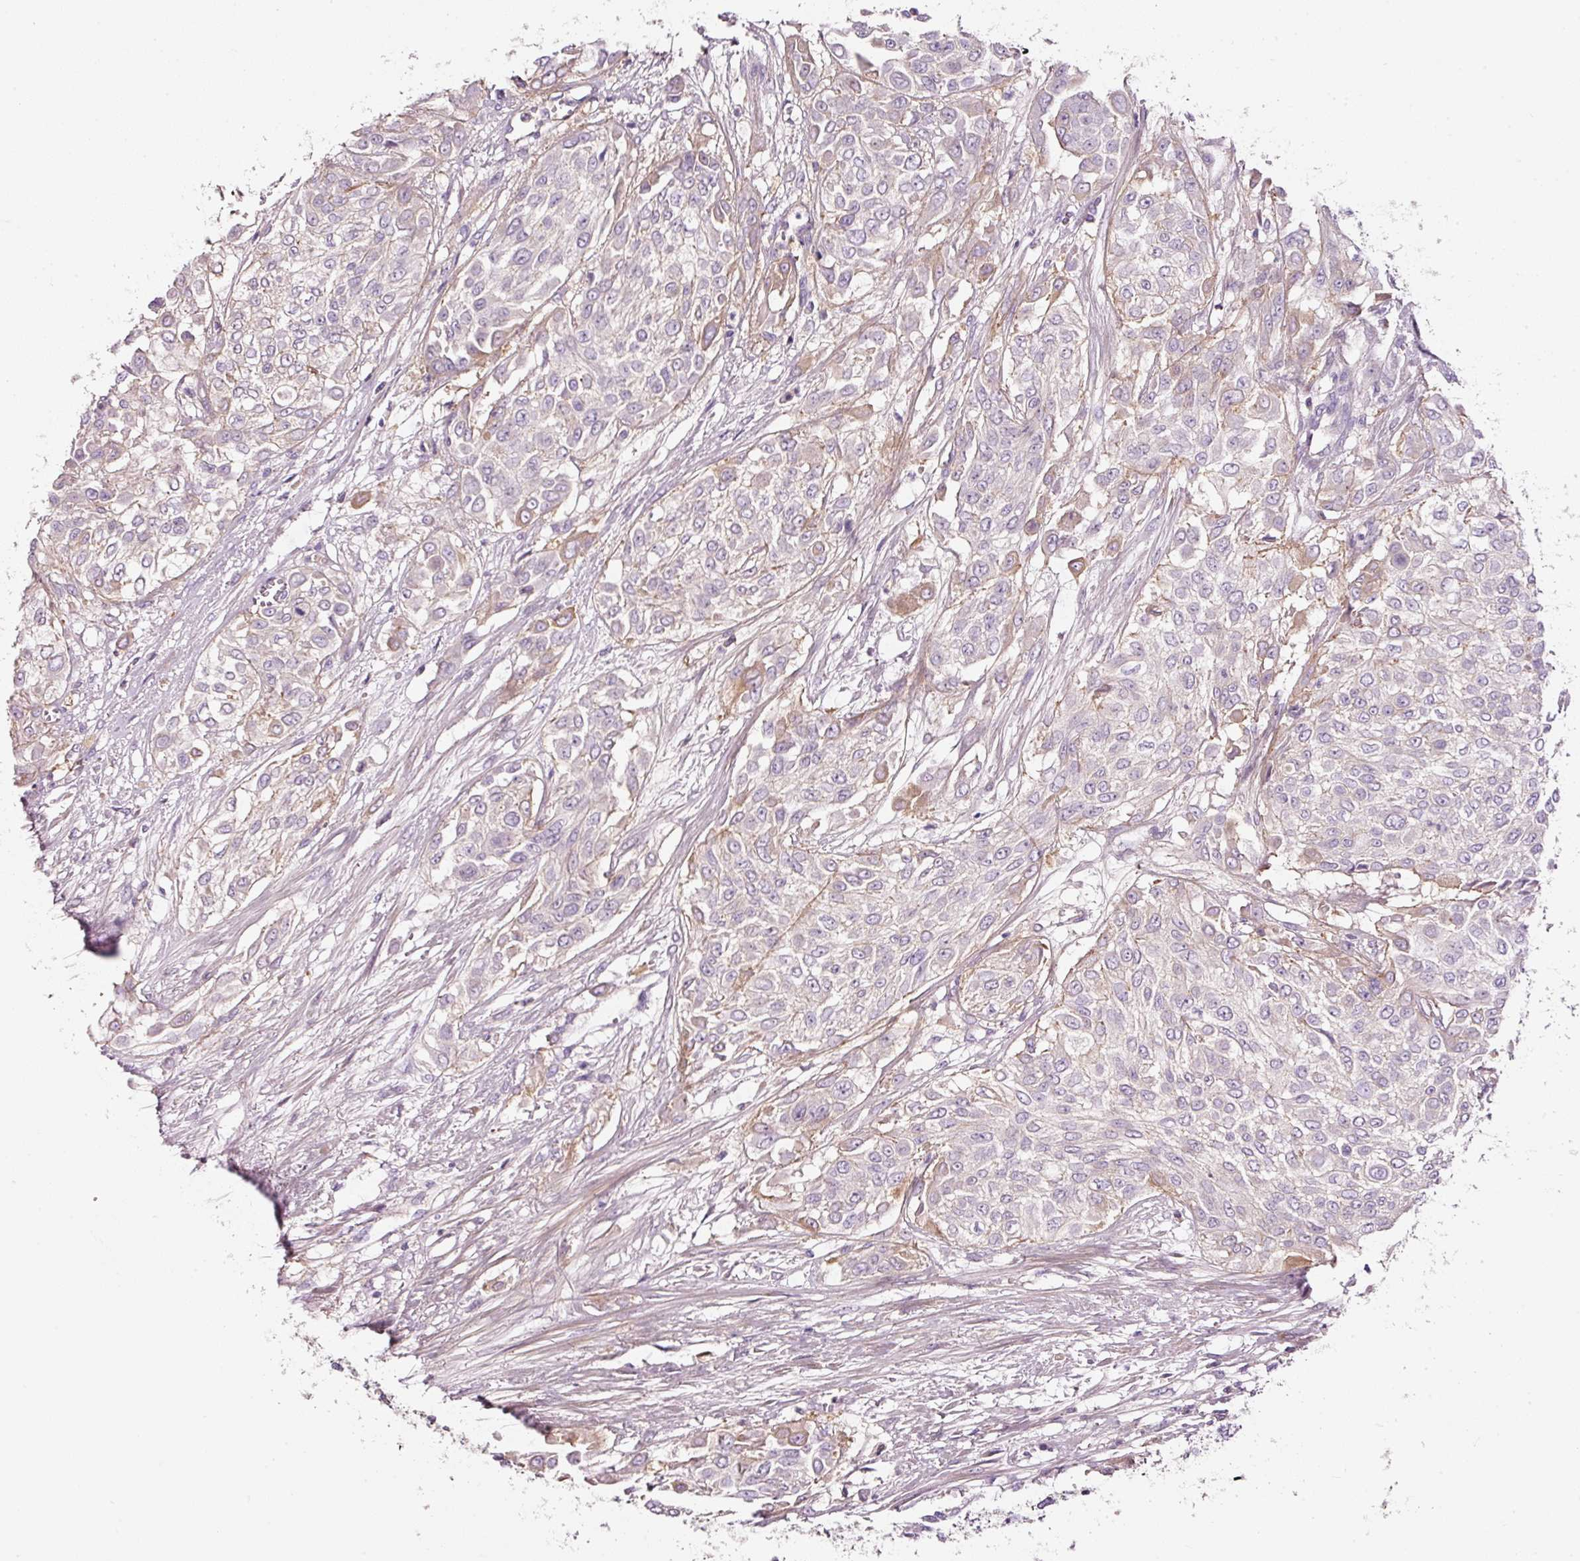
{"staining": {"intensity": "negative", "quantity": "none", "location": "none"}, "tissue": "urothelial cancer", "cell_type": "Tumor cells", "image_type": "cancer", "snomed": [{"axis": "morphology", "description": "Urothelial carcinoma, High grade"}, {"axis": "topography", "description": "Urinary bladder"}], "caption": "Tumor cells are negative for protein expression in human high-grade urothelial carcinoma.", "gene": "SOS2", "patient": {"sex": "male", "age": 57}}